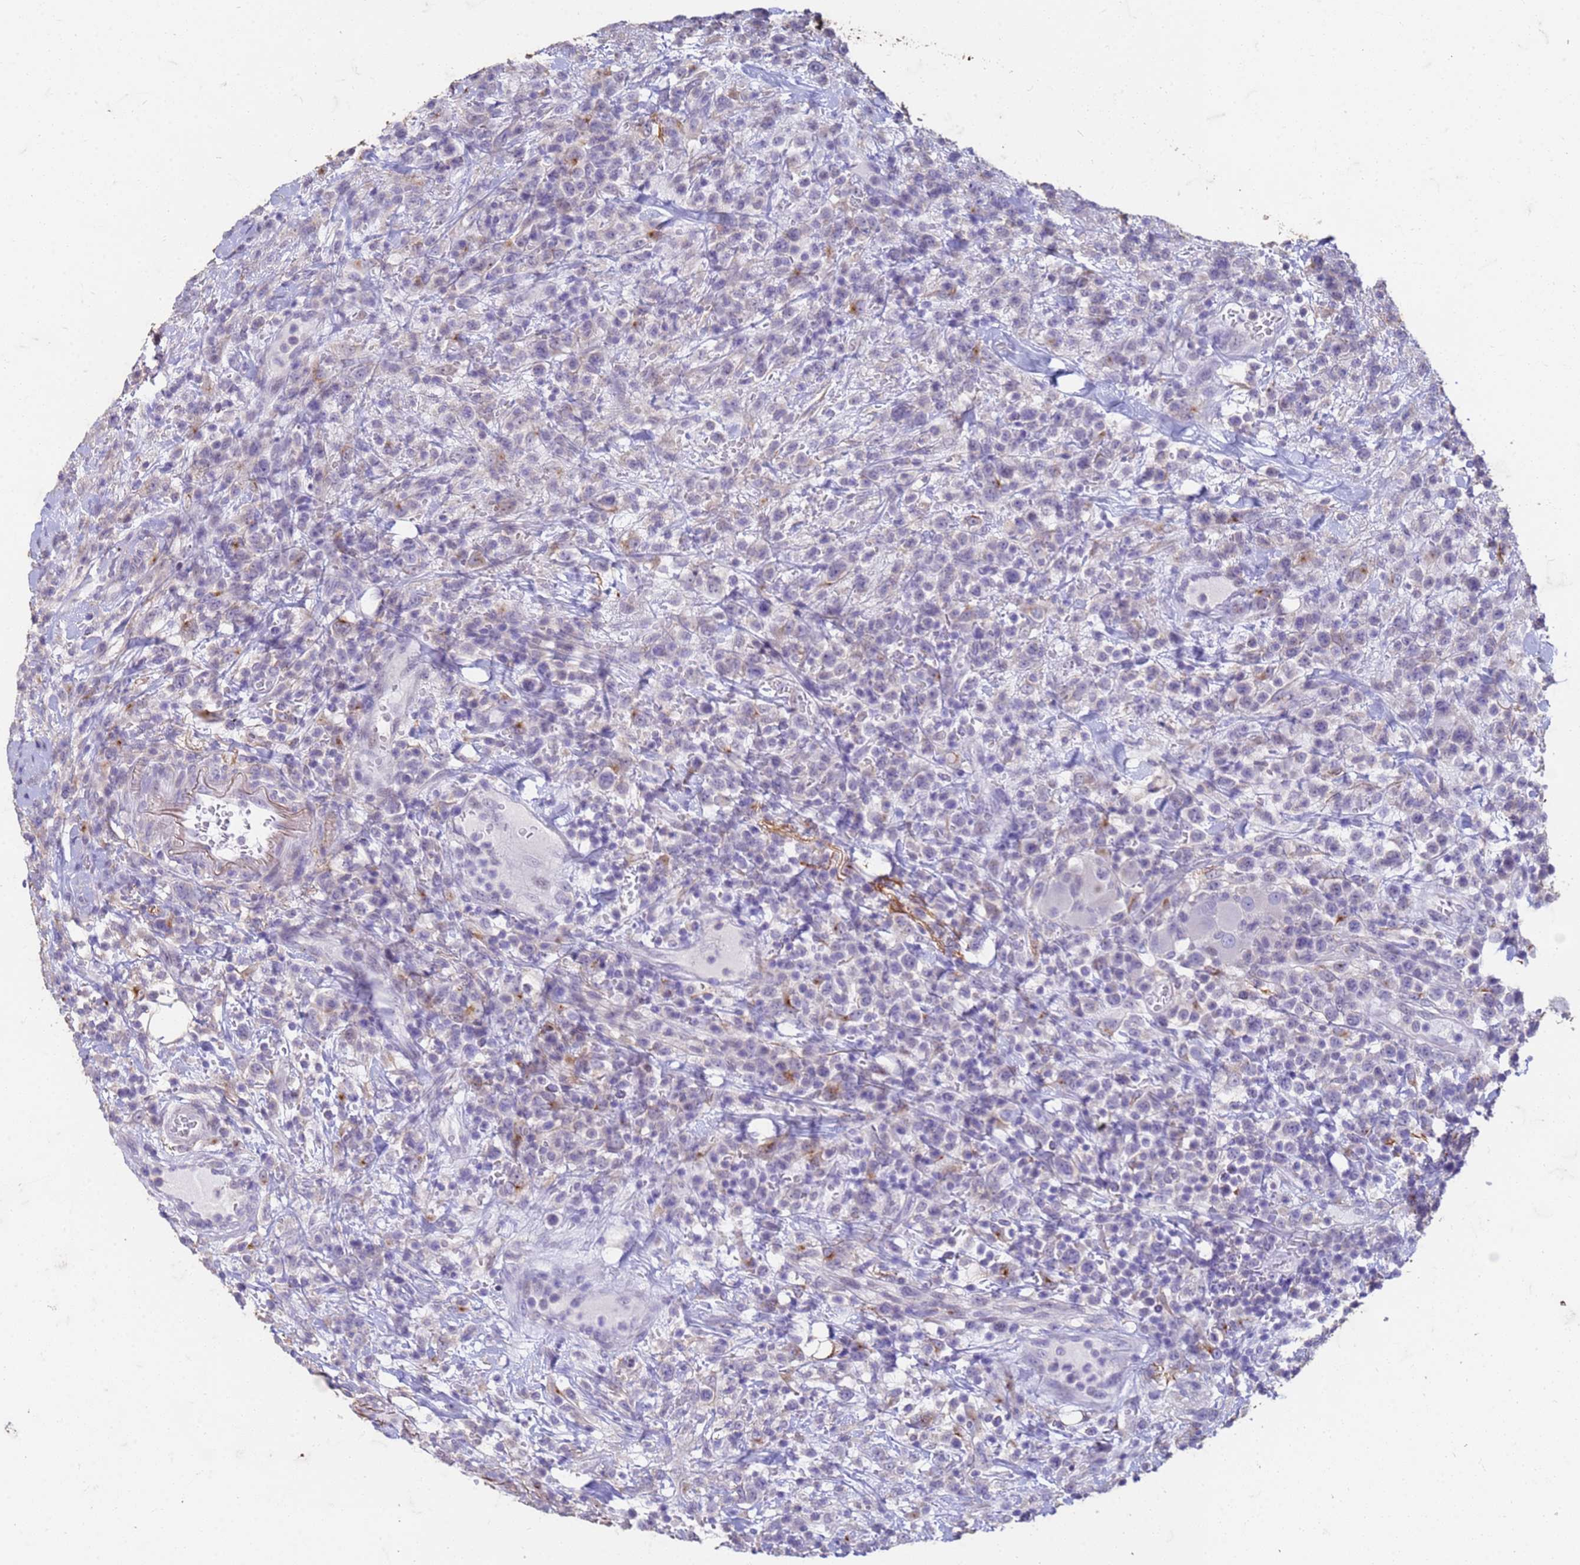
{"staining": {"intensity": "negative", "quantity": "none", "location": "none"}, "tissue": "lymphoma", "cell_type": "Tumor cells", "image_type": "cancer", "snomed": [{"axis": "morphology", "description": "Malignant lymphoma, non-Hodgkin's type, High grade"}, {"axis": "topography", "description": "Colon"}], "caption": "This is an immunohistochemistry (IHC) photomicrograph of human malignant lymphoma, non-Hodgkin's type (high-grade). There is no expression in tumor cells.", "gene": "SLC25A15", "patient": {"sex": "female", "age": 53}}